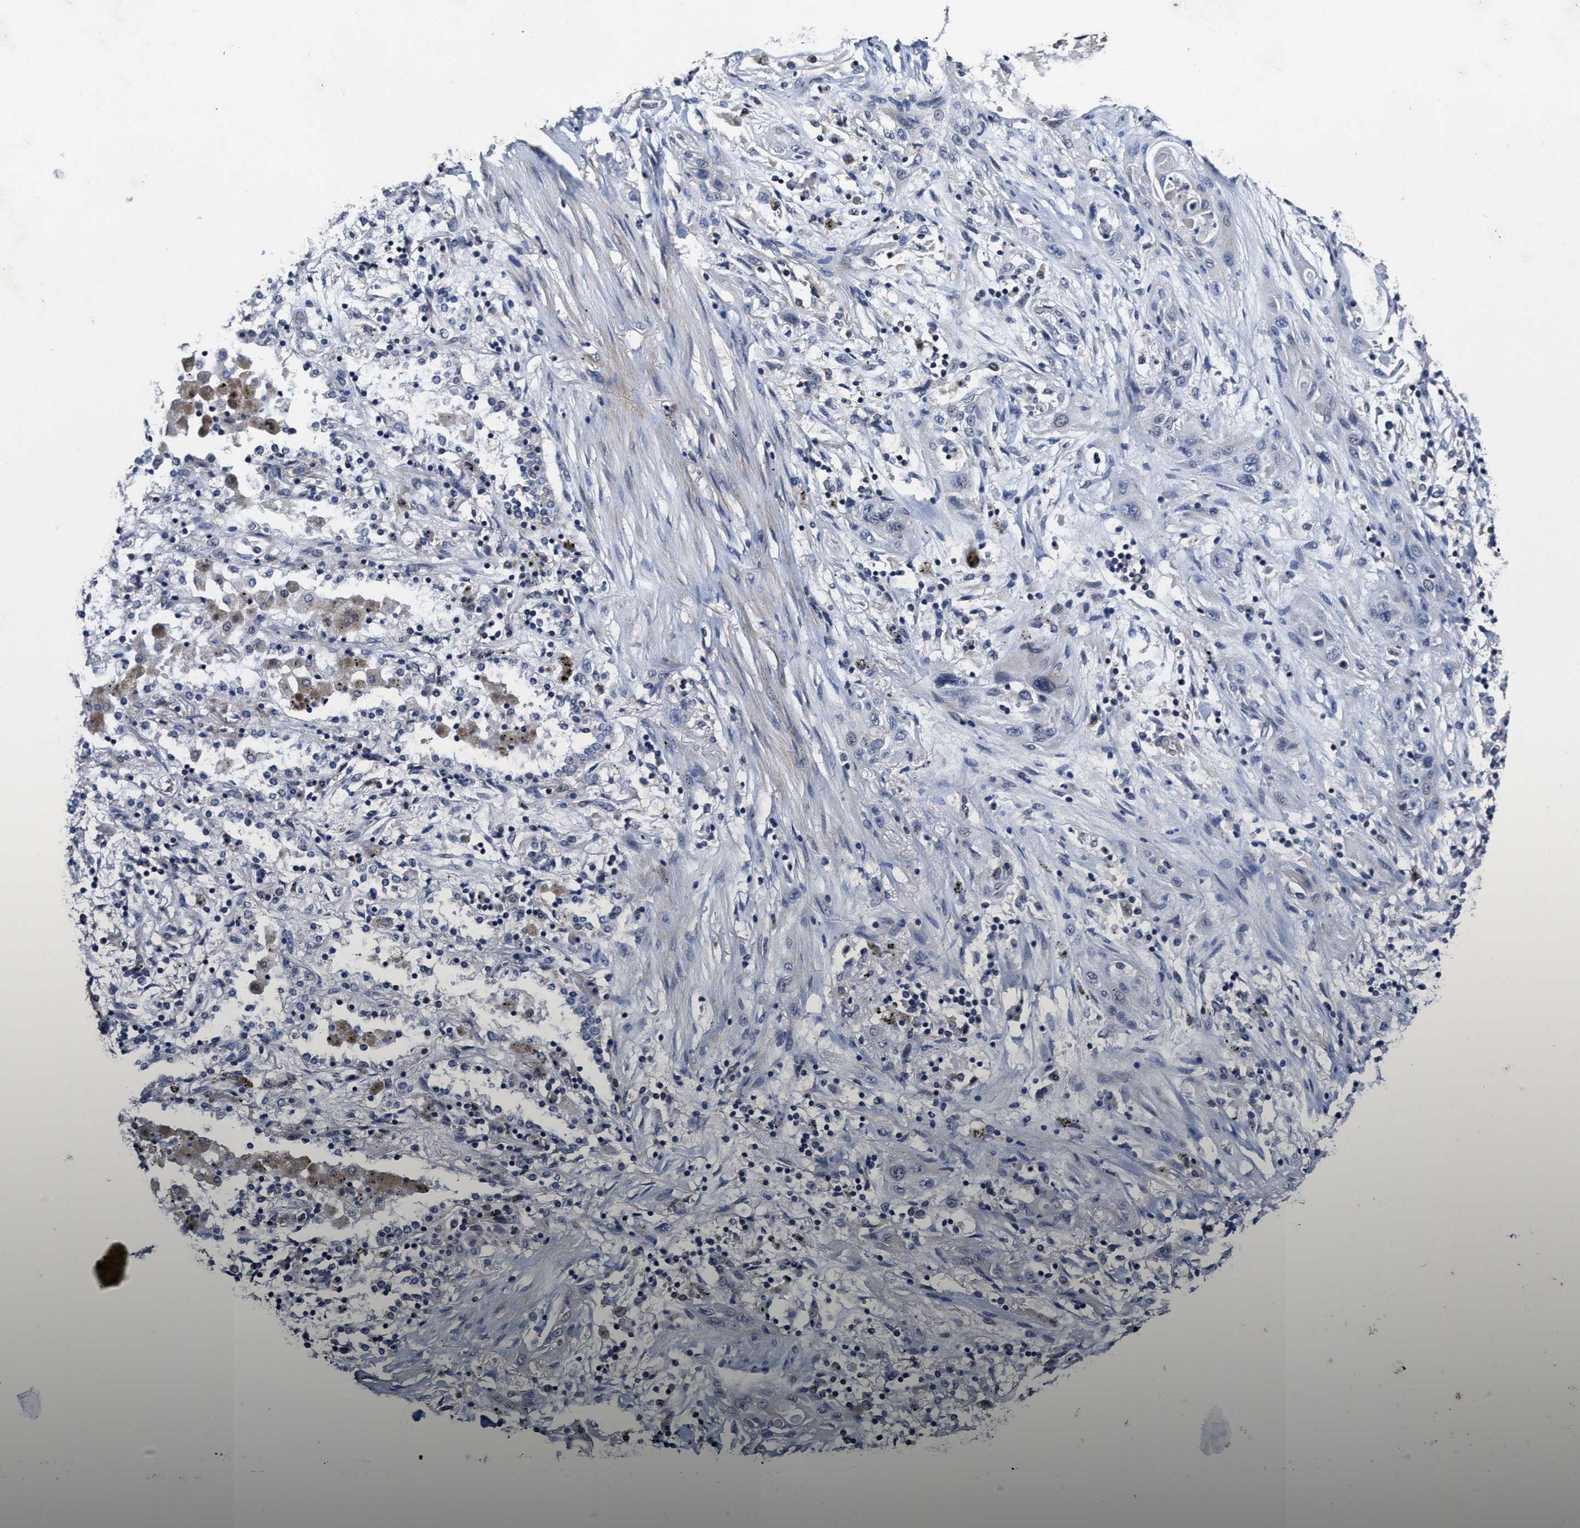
{"staining": {"intensity": "negative", "quantity": "none", "location": "none"}, "tissue": "lung cancer", "cell_type": "Tumor cells", "image_type": "cancer", "snomed": [{"axis": "morphology", "description": "Squamous cell carcinoma, NOS"}, {"axis": "topography", "description": "Lung"}], "caption": "IHC of human squamous cell carcinoma (lung) demonstrates no positivity in tumor cells.", "gene": "ZFAT", "patient": {"sex": "female", "age": 47}}